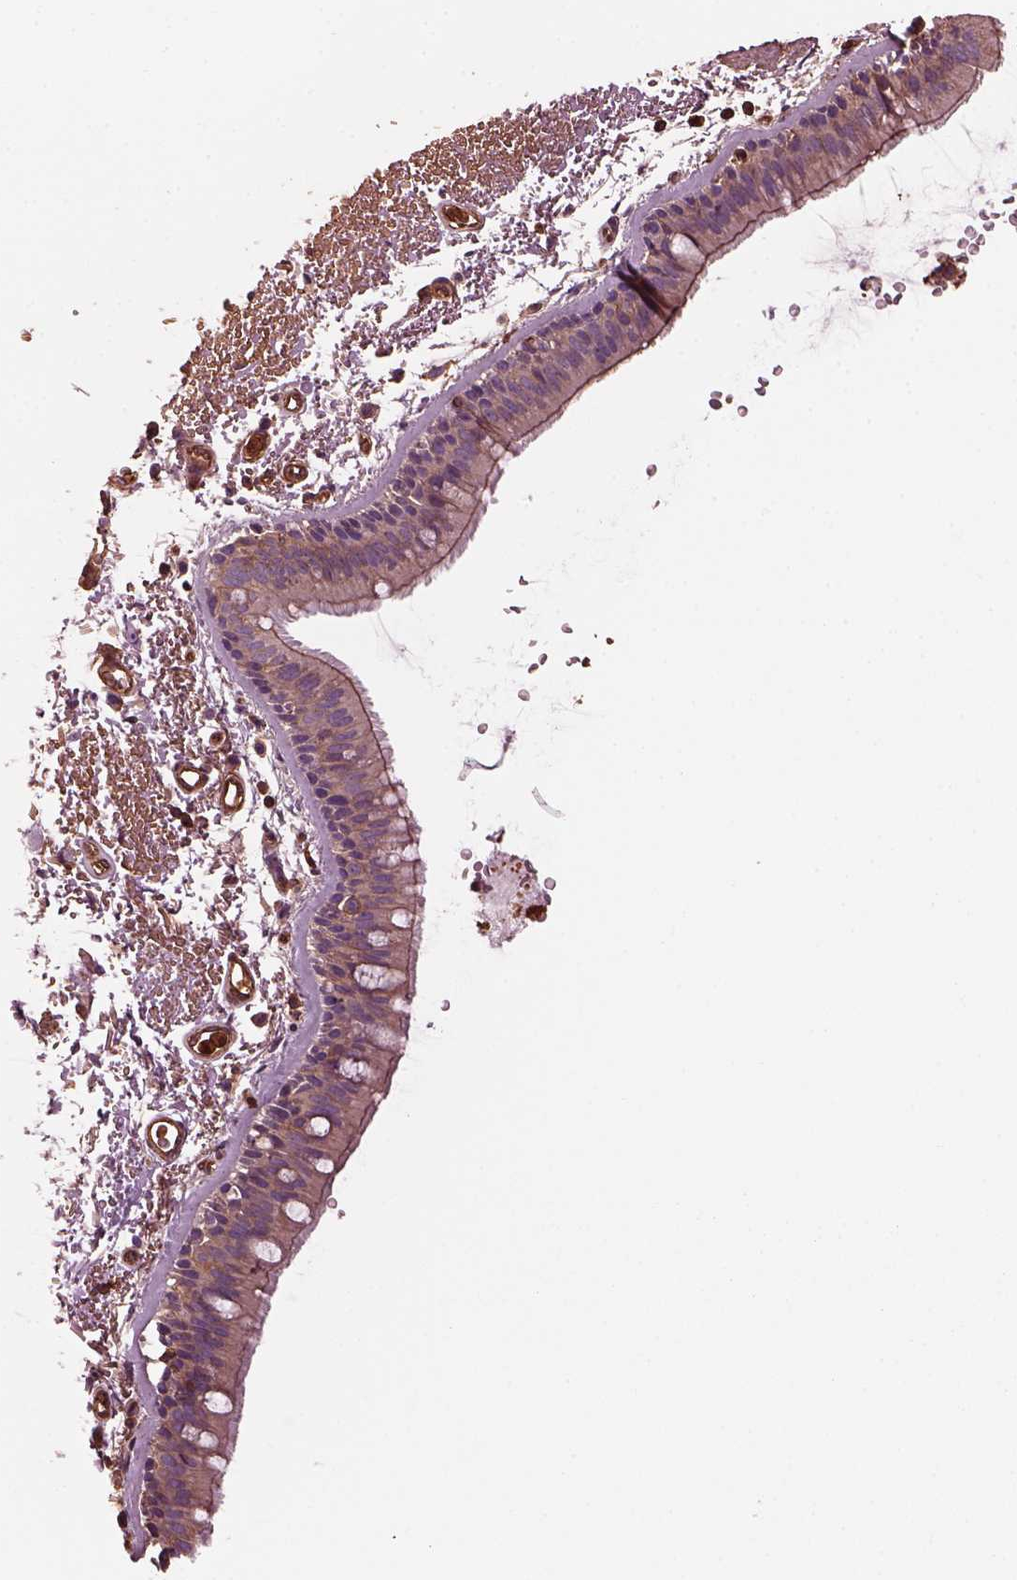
{"staining": {"intensity": "weak", "quantity": ">75%", "location": "cytoplasmic/membranous"}, "tissue": "bronchus", "cell_type": "Respiratory epithelial cells", "image_type": "normal", "snomed": [{"axis": "morphology", "description": "Normal tissue, NOS"}, {"axis": "topography", "description": "Lymph node"}, {"axis": "topography", "description": "Bronchus"}], "caption": "Immunohistochemical staining of unremarkable human bronchus reveals low levels of weak cytoplasmic/membranous positivity in approximately >75% of respiratory epithelial cells. (Brightfield microscopy of DAB IHC at high magnification).", "gene": "MYL1", "patient": {"sex": "female", "age": 70}}